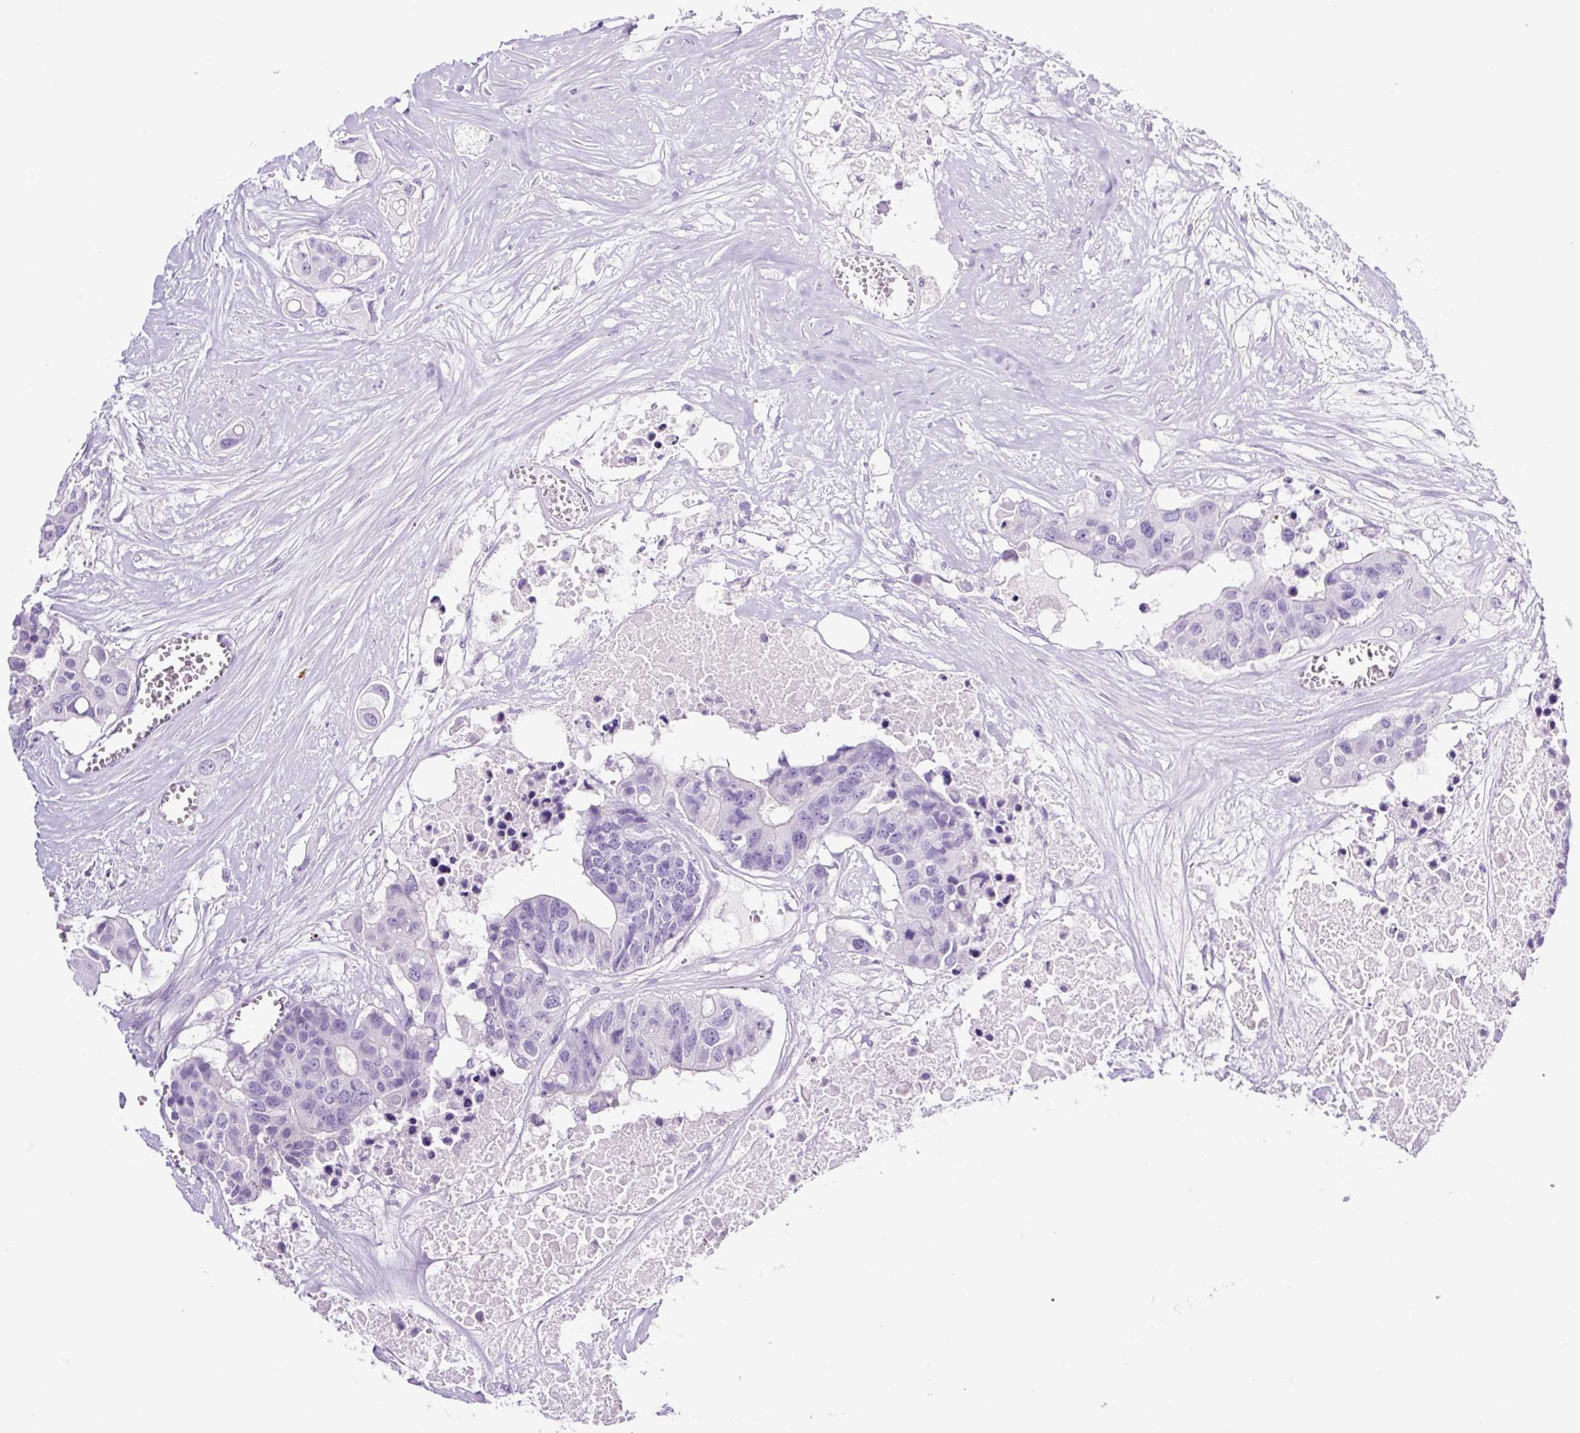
{"staining": {"intensity": "negative", "quantity": "none", "location": "none"}, "tissue": "colorectal cancer", "cell_type": "Tumor cells", "image_type": "cancer", "snomed": [{"axis": "morphology", "description": "Adenocarcinoma, NOS"}, {"axis": "topography", "description": "Colon"}], "caption": "Immunohistochemistry histopathology image of neoplastic tissue: human colorectal cancer stained with DAB (3,3'-diaminobenzidine) reveals no significant protein staining in tumor cells.", "gene": "RNF212B", "patient": {"sex": "male", "age": 77}}